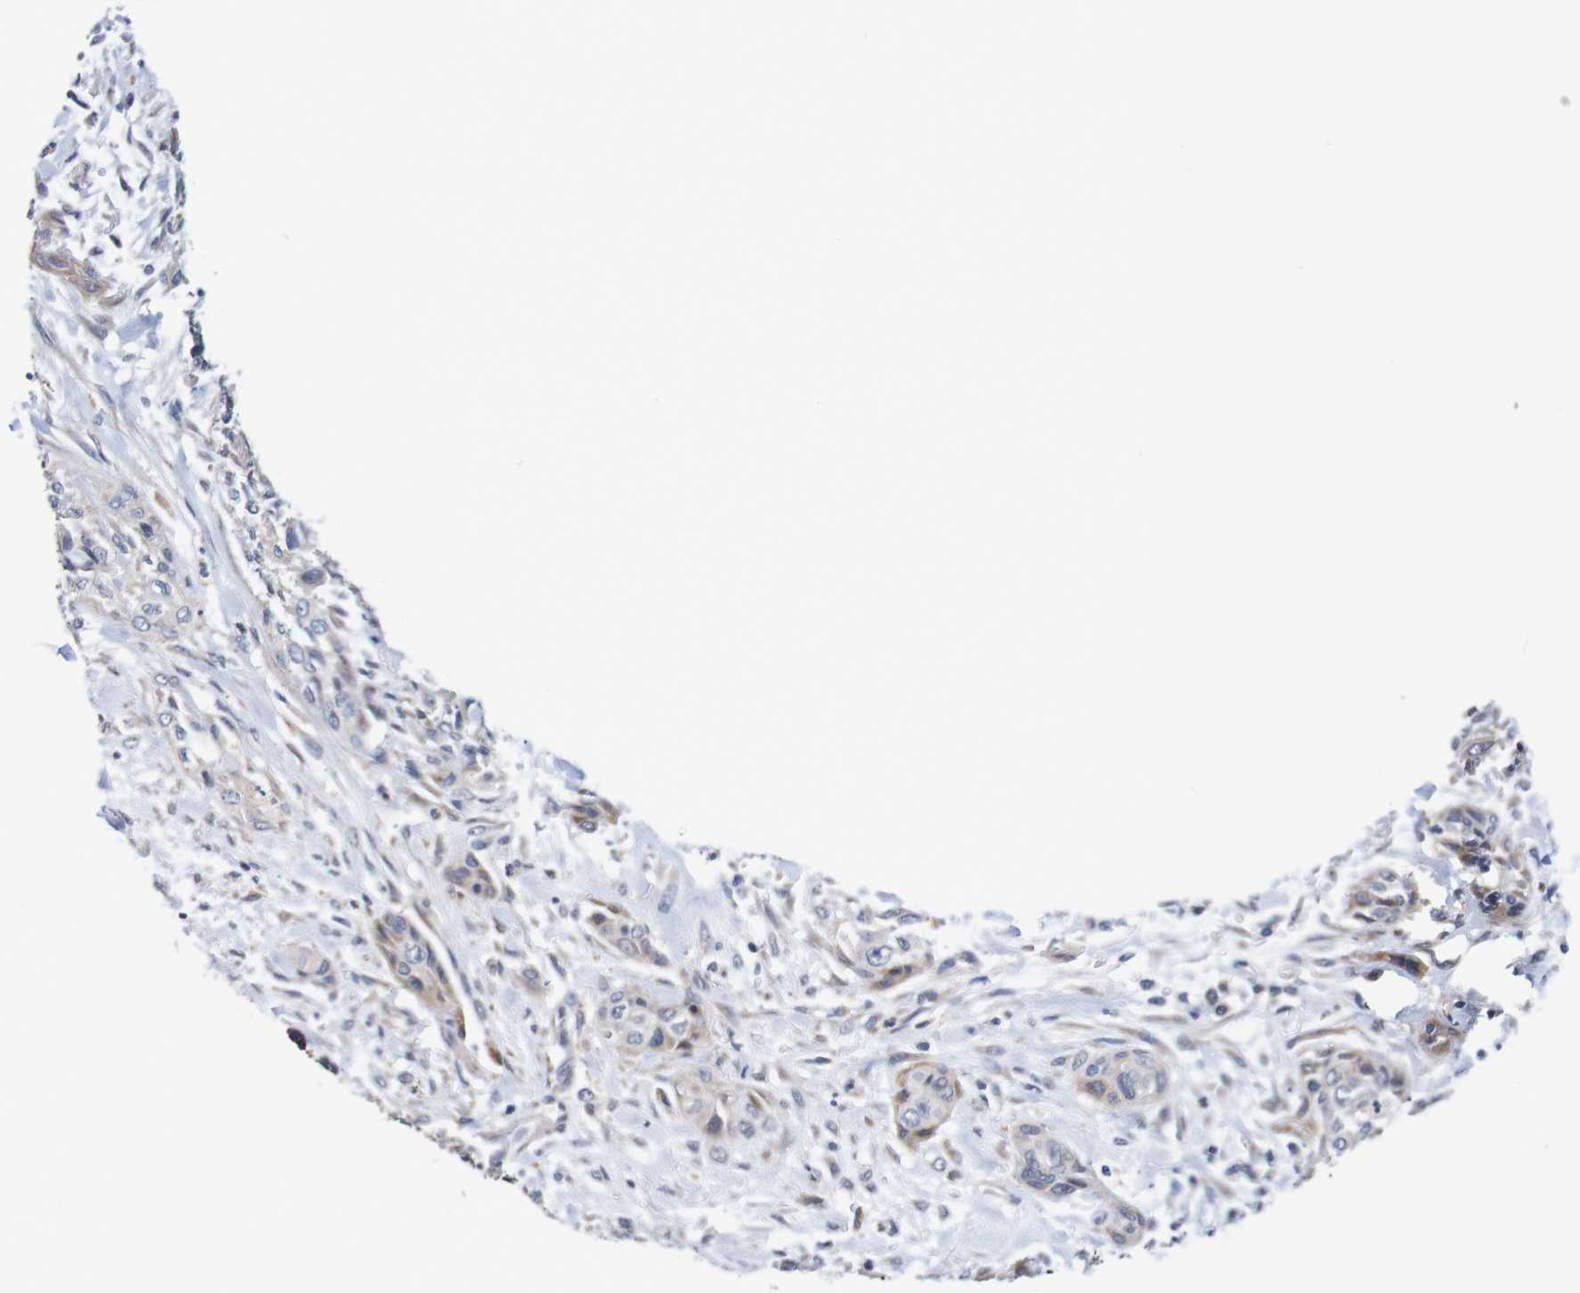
{"staining": {"intensity": "negative", "quantity": "none", "location": "none"}, "tissue": "urothelial cancer", "cell_type": "Tumor cells", "image_type": "cancer", "snomed": [{"axis": "morphology", "description": "Urothelial carcinoma, High grade"}, {"axis": "topography", "description": "Urinary bladder"}], "caption": "An image of urothelial carcinoma (high-grade) stained for a protein demonstrates no brown staining in tumor cells.", "gene": "FIBP", "patient": {"sex": "male", "age": 35}}